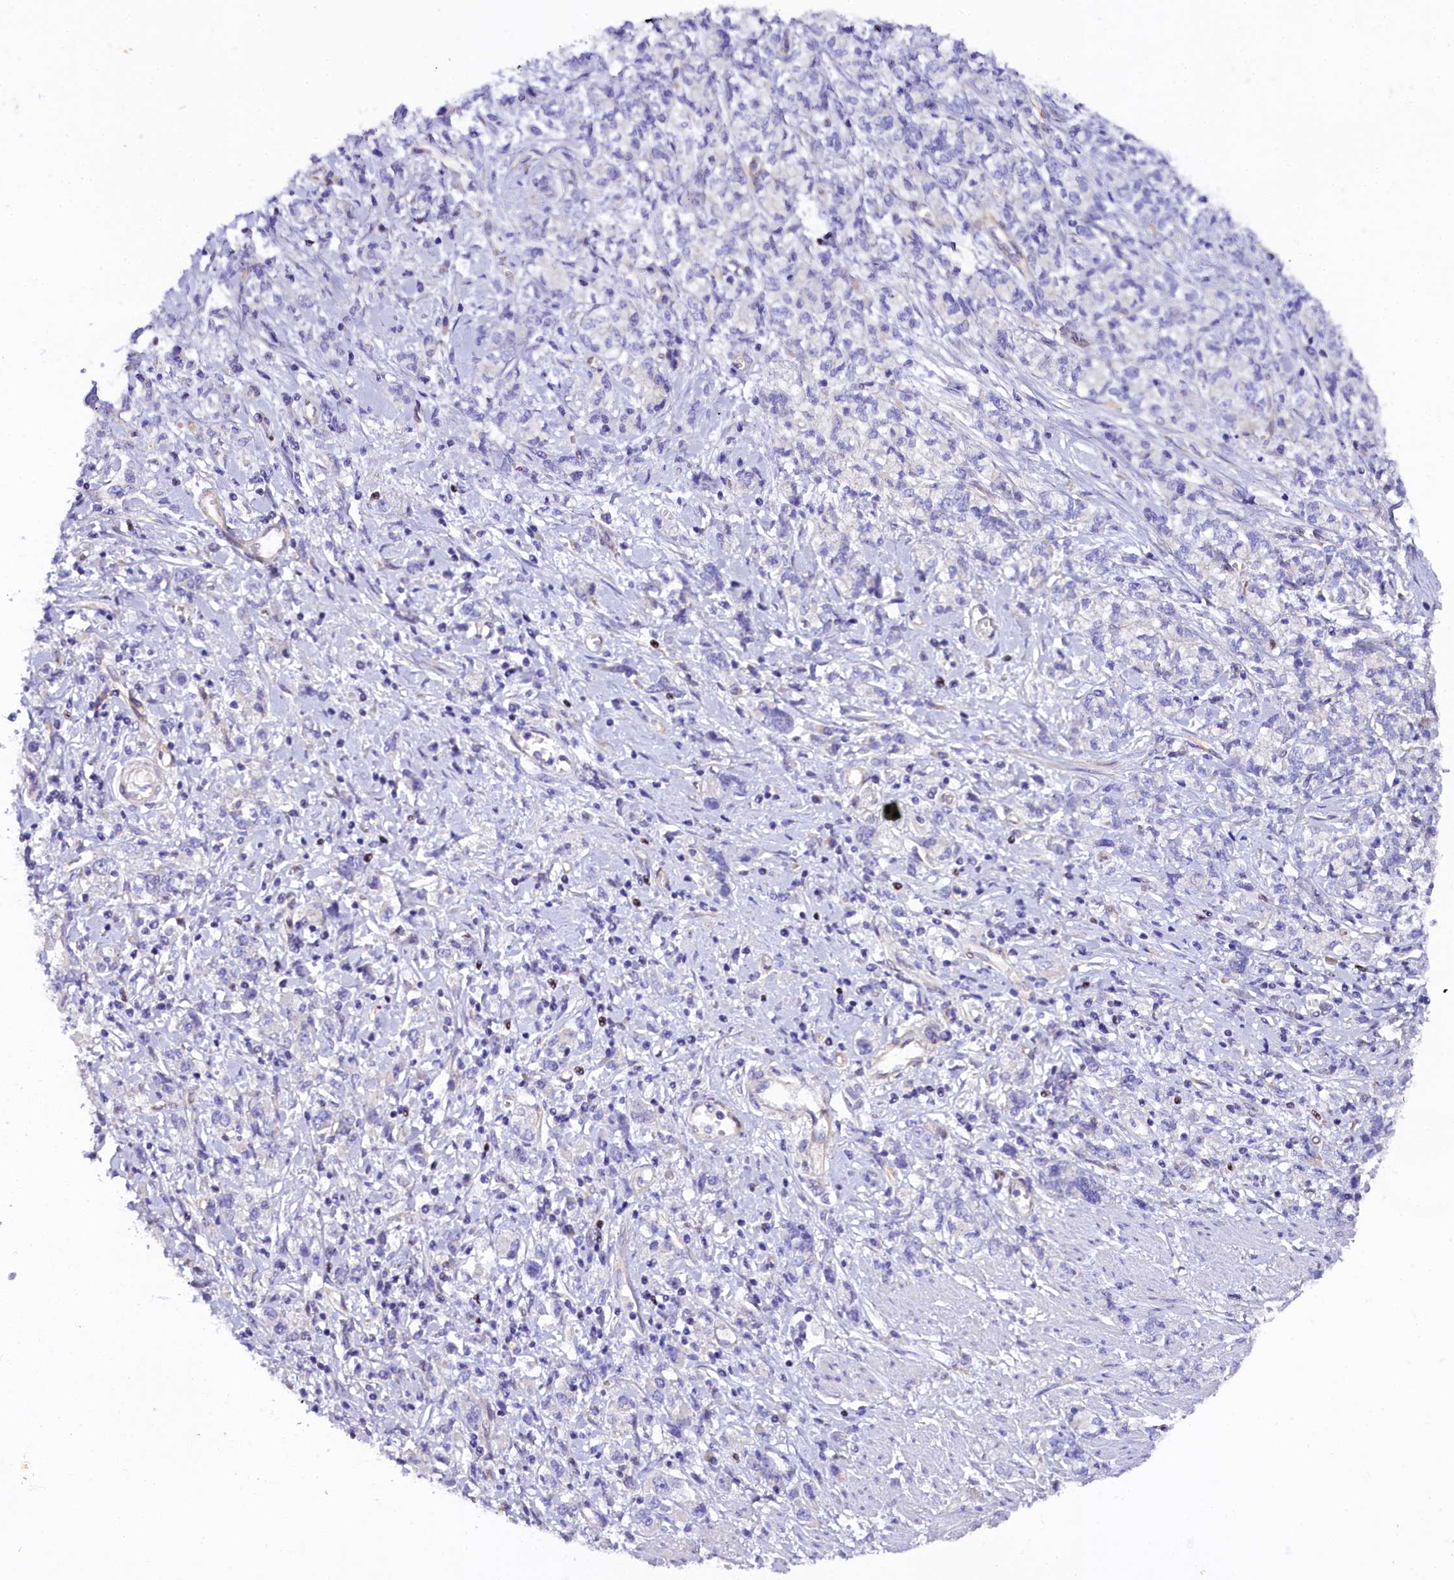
{"staining": {"intensity": "negative", "quantity": "none", "location": "none"}, "tissue": "stomach cancer", "cell_type": "Tumor cells", "image_type": "cancer", "snomed": [{"axis": "morphology", "description": "Adenocarcinoma, NOS"}, {"axis": "topography", "description": "Stomach"}], "caption": "This photomicrograph is of stomach cancer (adenocarcinoma) stained with immunohistochemistry to label a protein in brown with the nuclei are counter-stained blue. There is no positivity in tumor cells.", "gene": "SP4", "patient": {"sex": "female", "age": 76}}